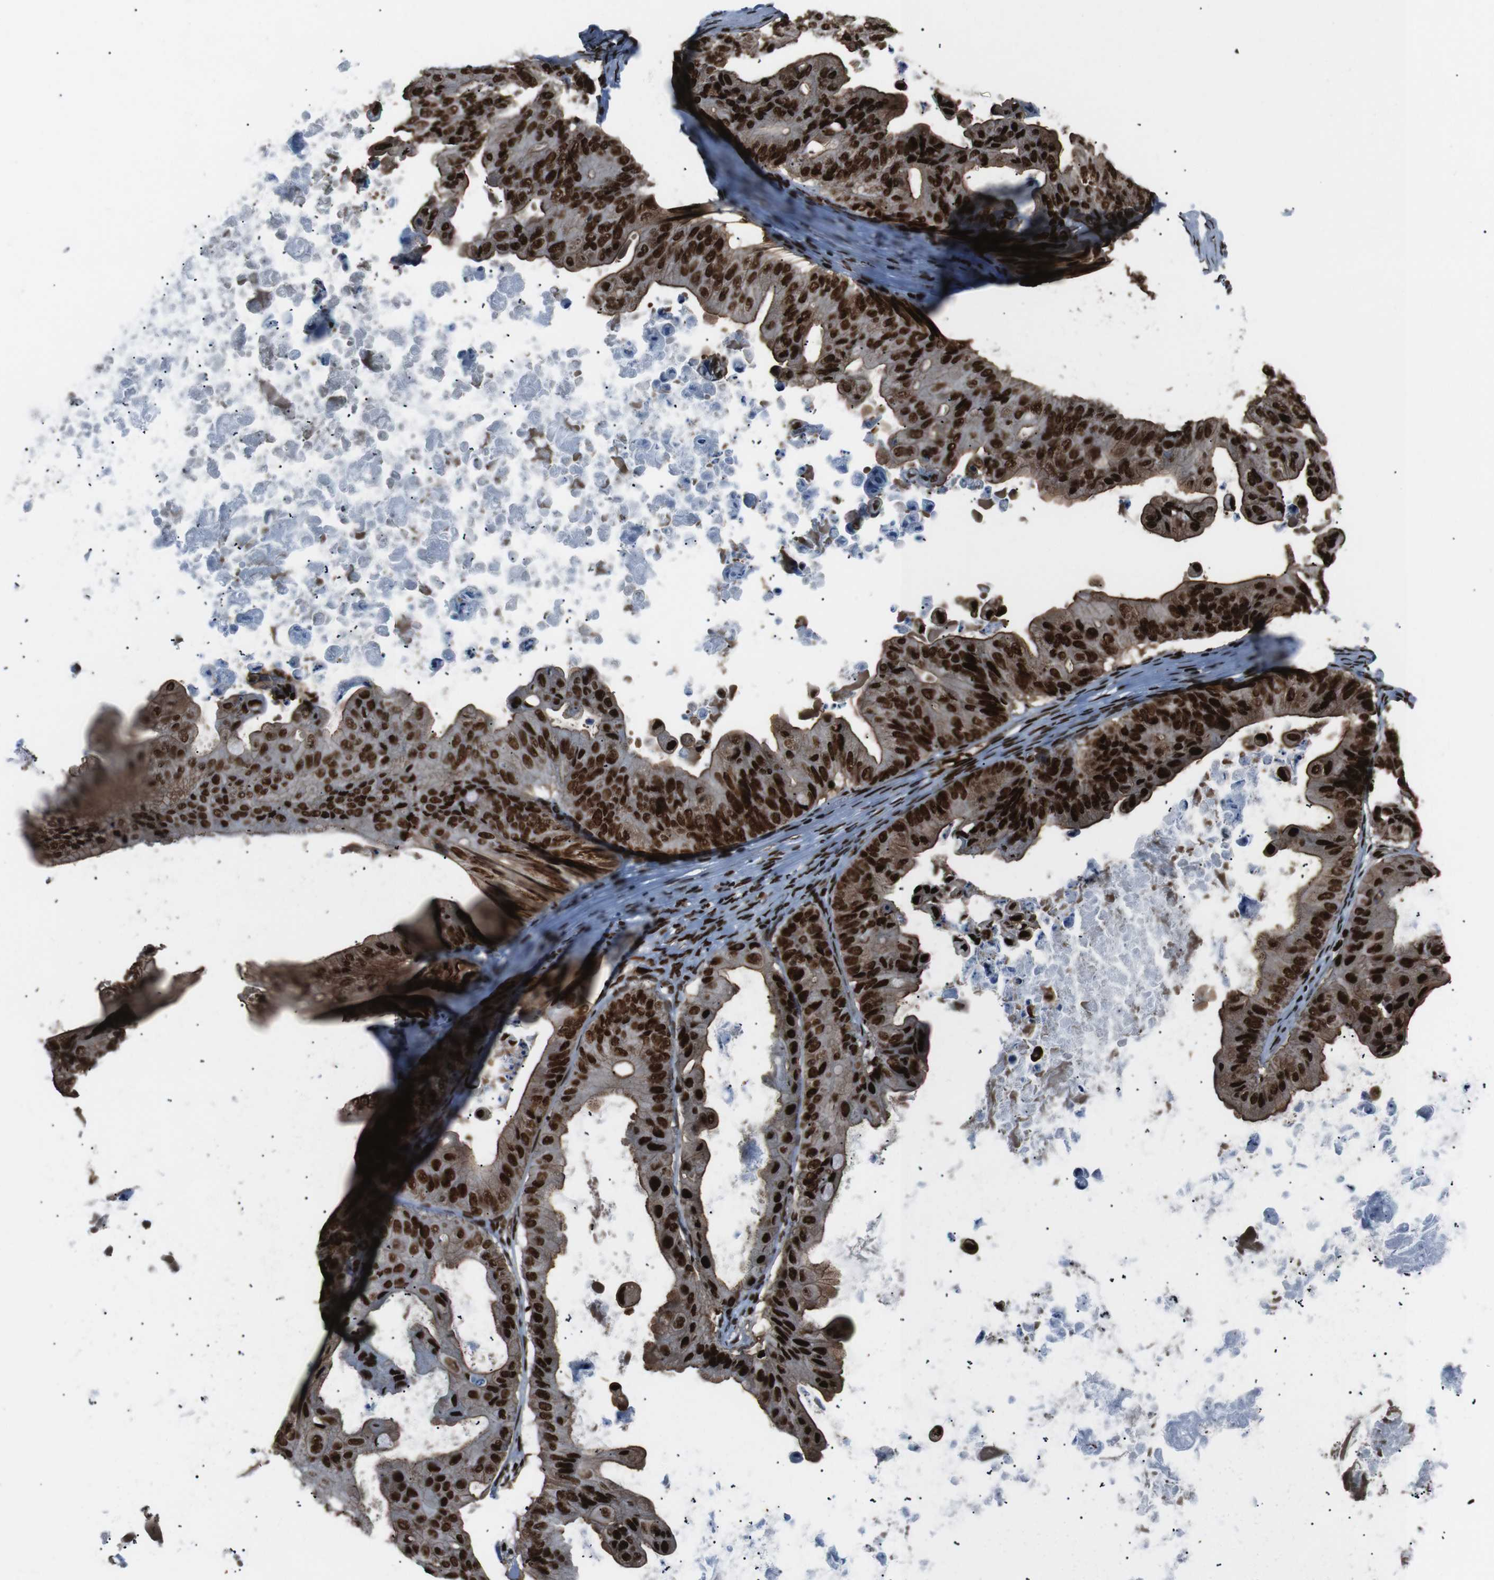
{"staining": {"intensity": "strong", "quantity": ">75%", "location": "cytoplasmic/membranous,nuclear"}, "tissue": "ovarian cancer", "cell_type": "Tumor cells", "image_type": "cancer", "snomed": [{"axis": "morphology", "description": "Cystadenocarcinoma, mucinous, NOS"}, {"axis": "topography", "description": "Ovary"}], "caption": "This is a photomicrograph of immunohistochemistry (IHC) staining of ovarian cancer, which shows strong staining in the cytoplasmic/membranous and nuclear of tumor cells.", "gene": "HNRNPU", "patient": {"sex": "female", "age": 37}}